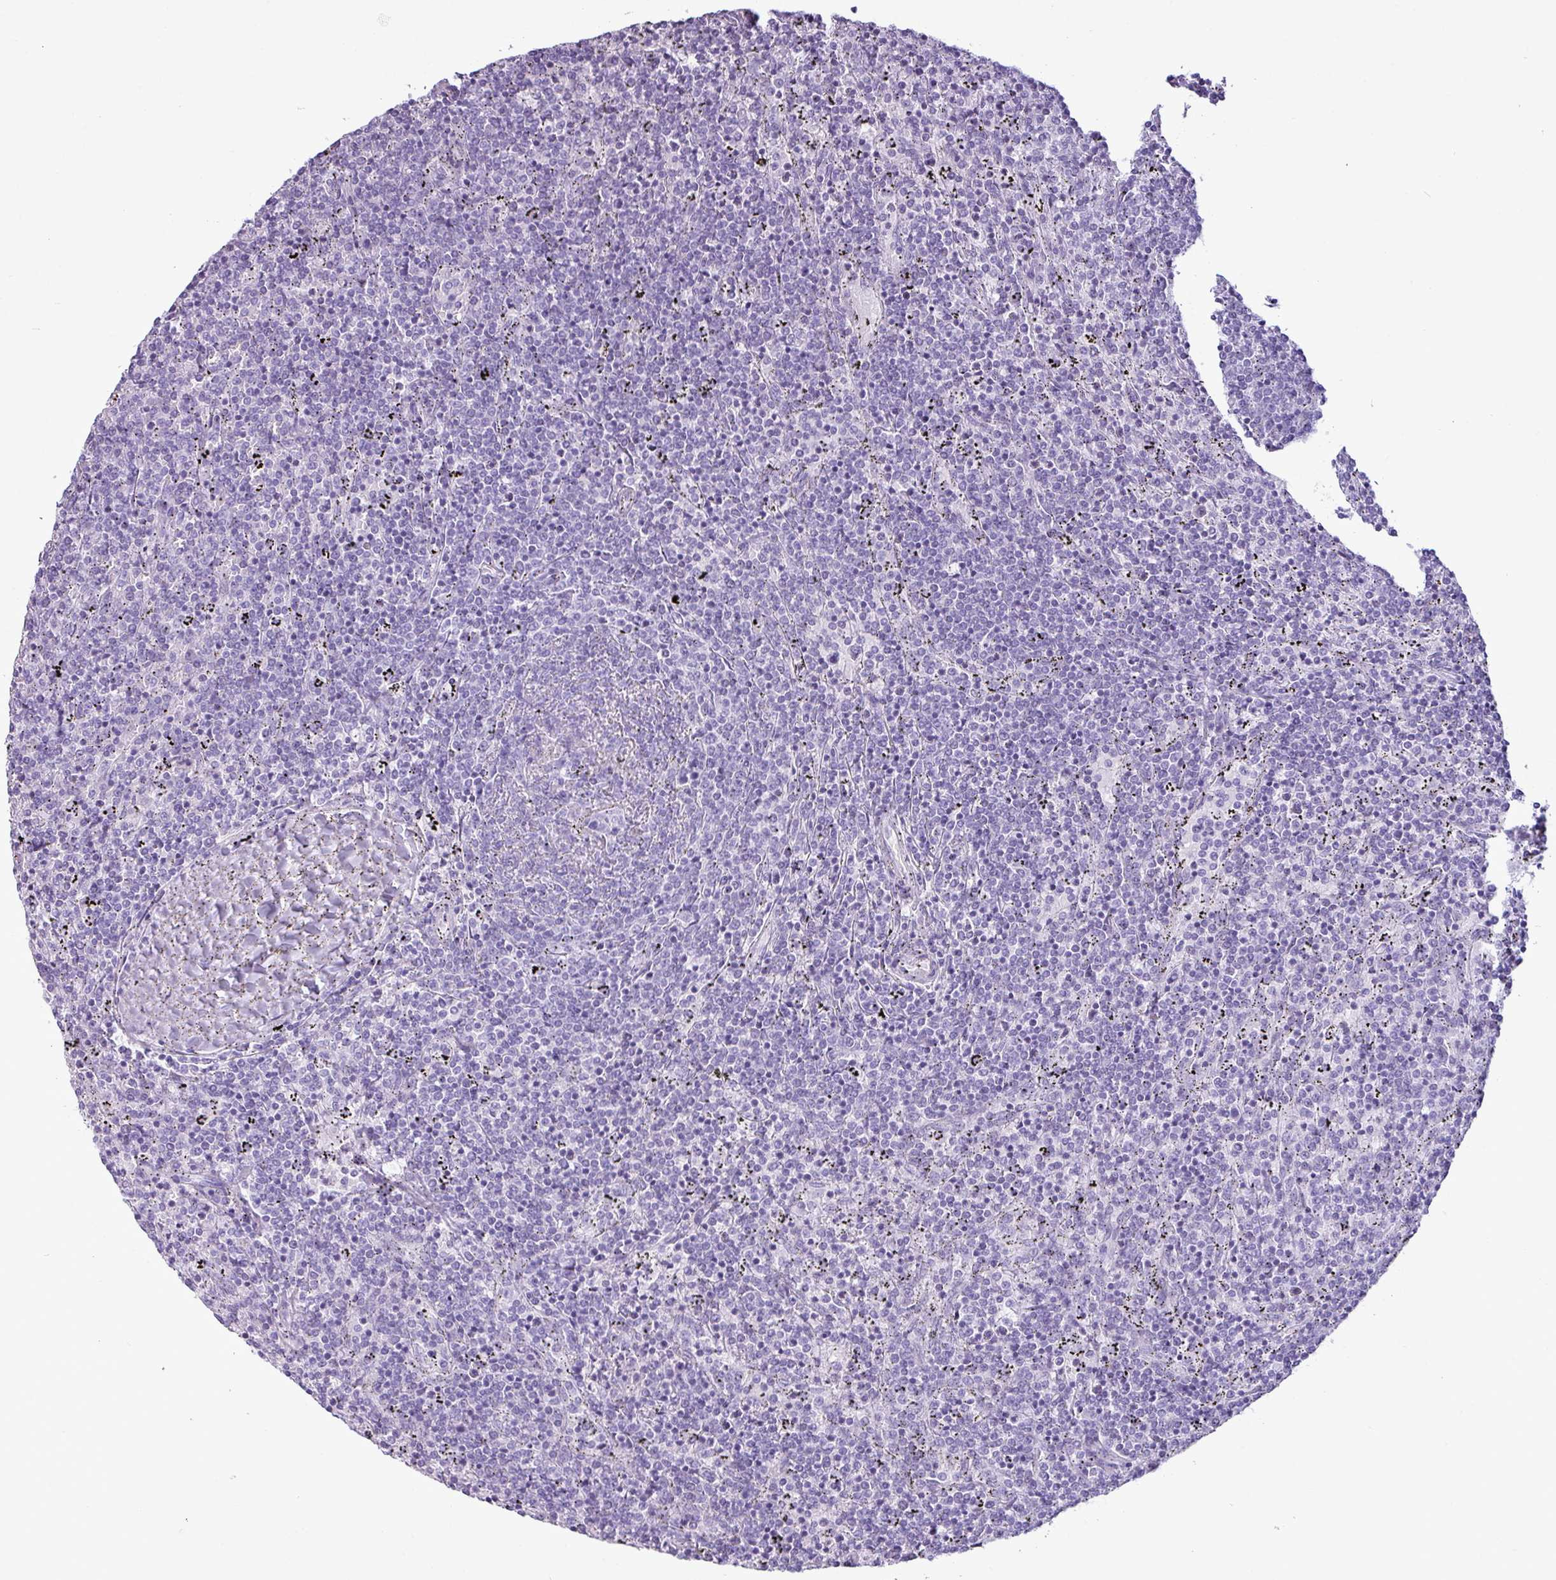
{"staining": {"intensity": "negative", "quantity": "none", "location": "none"}, "tissue": "lymphoma", "cell_type": "Tumor cells", "image_type": "cancer", "snomed": [{"axis": "morphology", "description": "Malignant lymphoma, non-Hodgkin's type, Low grade"}, {"axis": "topography", "description": "Spleen"}], "caption": "Immunohistochemistry histopathology image of neoplastic tissue: lymphoma stained with DAB shows no significant protein expression in tumor cells. (DAB (3,3'-diaminobenzidine) immunohistochemistry, high magnification).", "gene": "AMY1B", "patient": {"sex": "female", "age": 50}}